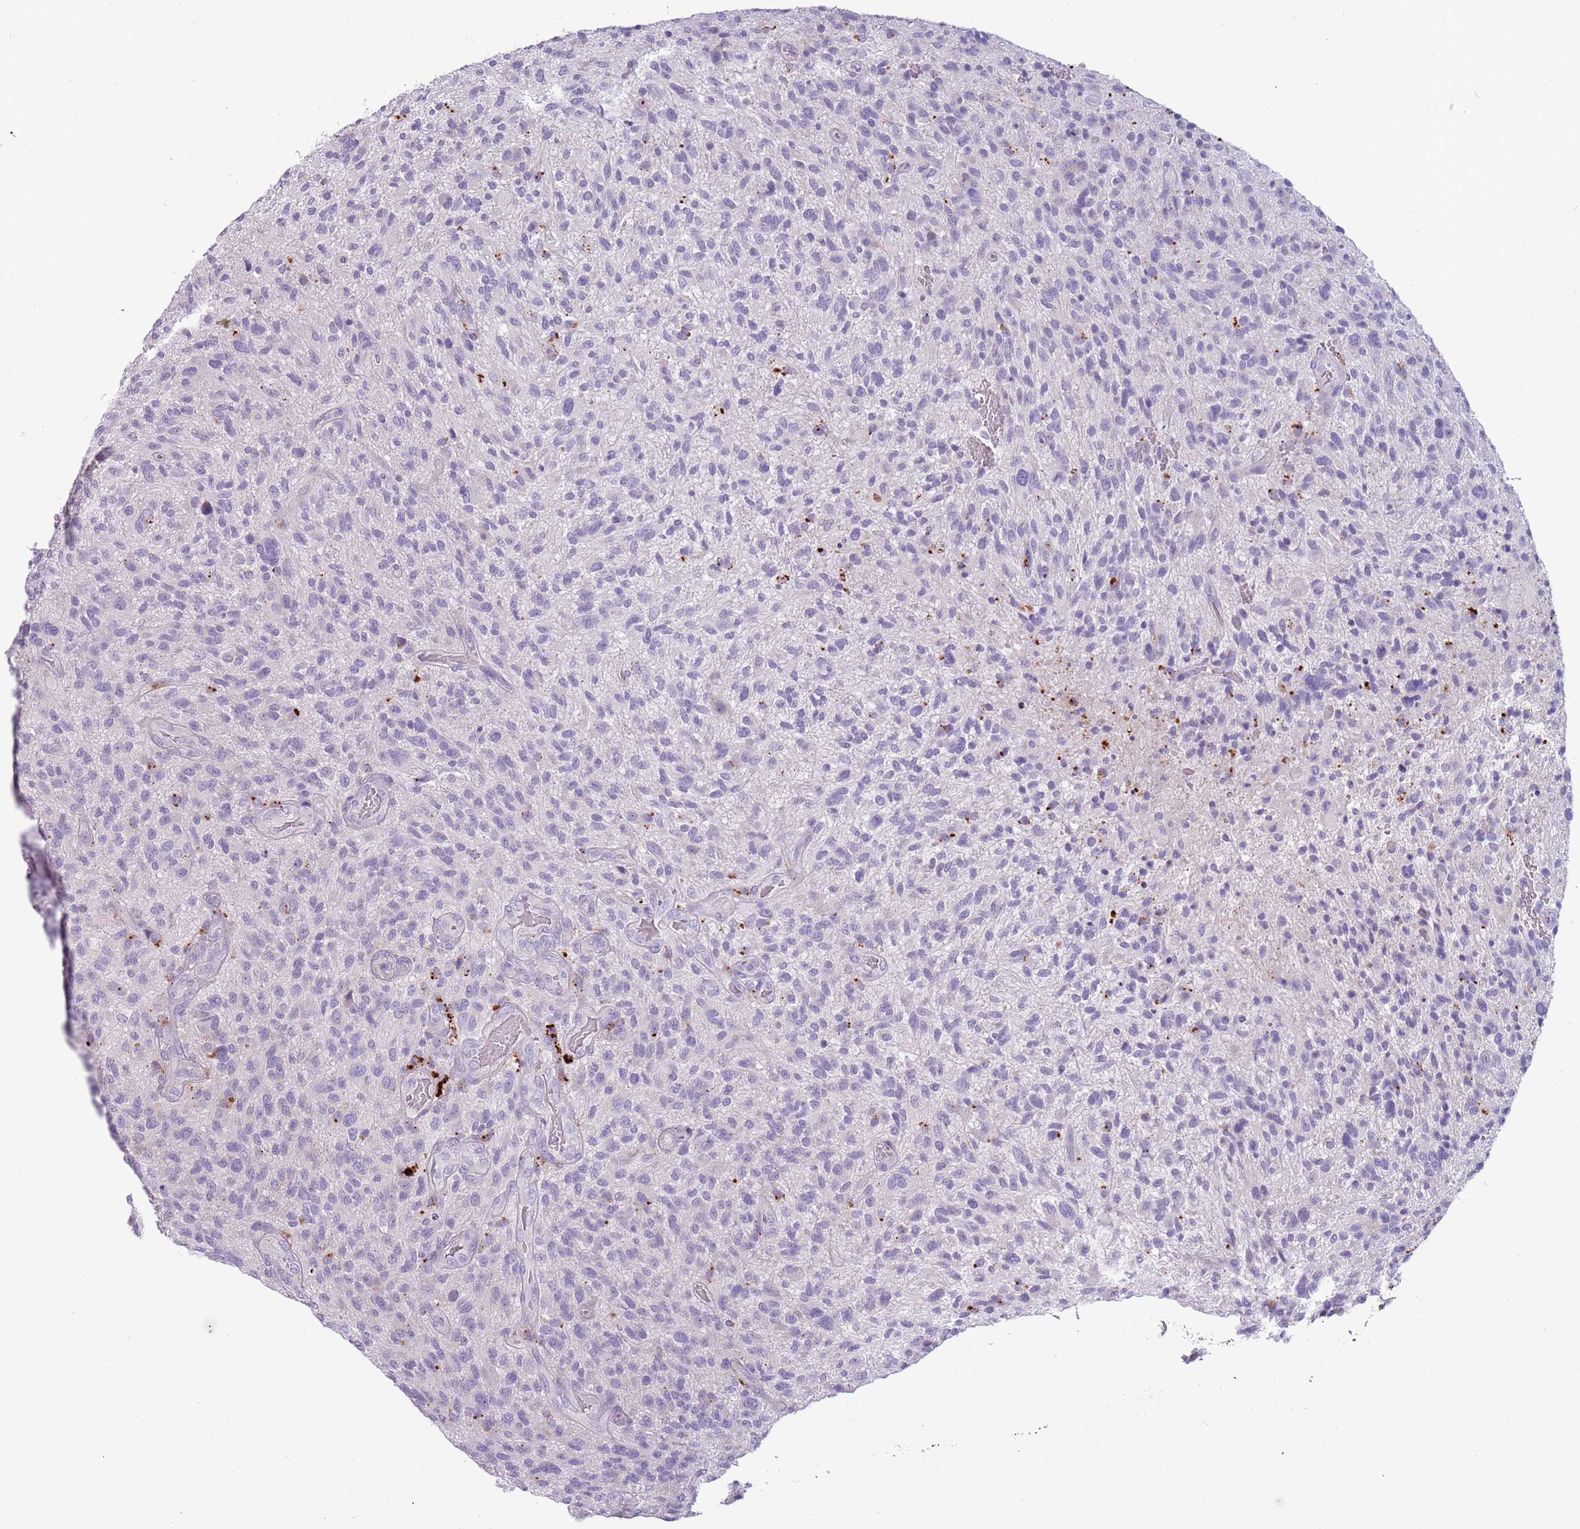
{"staining": {"intensity": "negative", "quantity": "none", "location": "none"}, "tissue": "glioma", "cell_type": "Tumor cells", "image_type": "cancer", "snomed": [{"axis": "morphology", "description": "Glioma, malignant, High grade"}, {"axis": "topography", "description": "Brain"}], "caption": "Tumor cells are negative for brown protein staining in glioma.", "gene": "NWD2", "patient": {"sex": "male", "age": 47}}